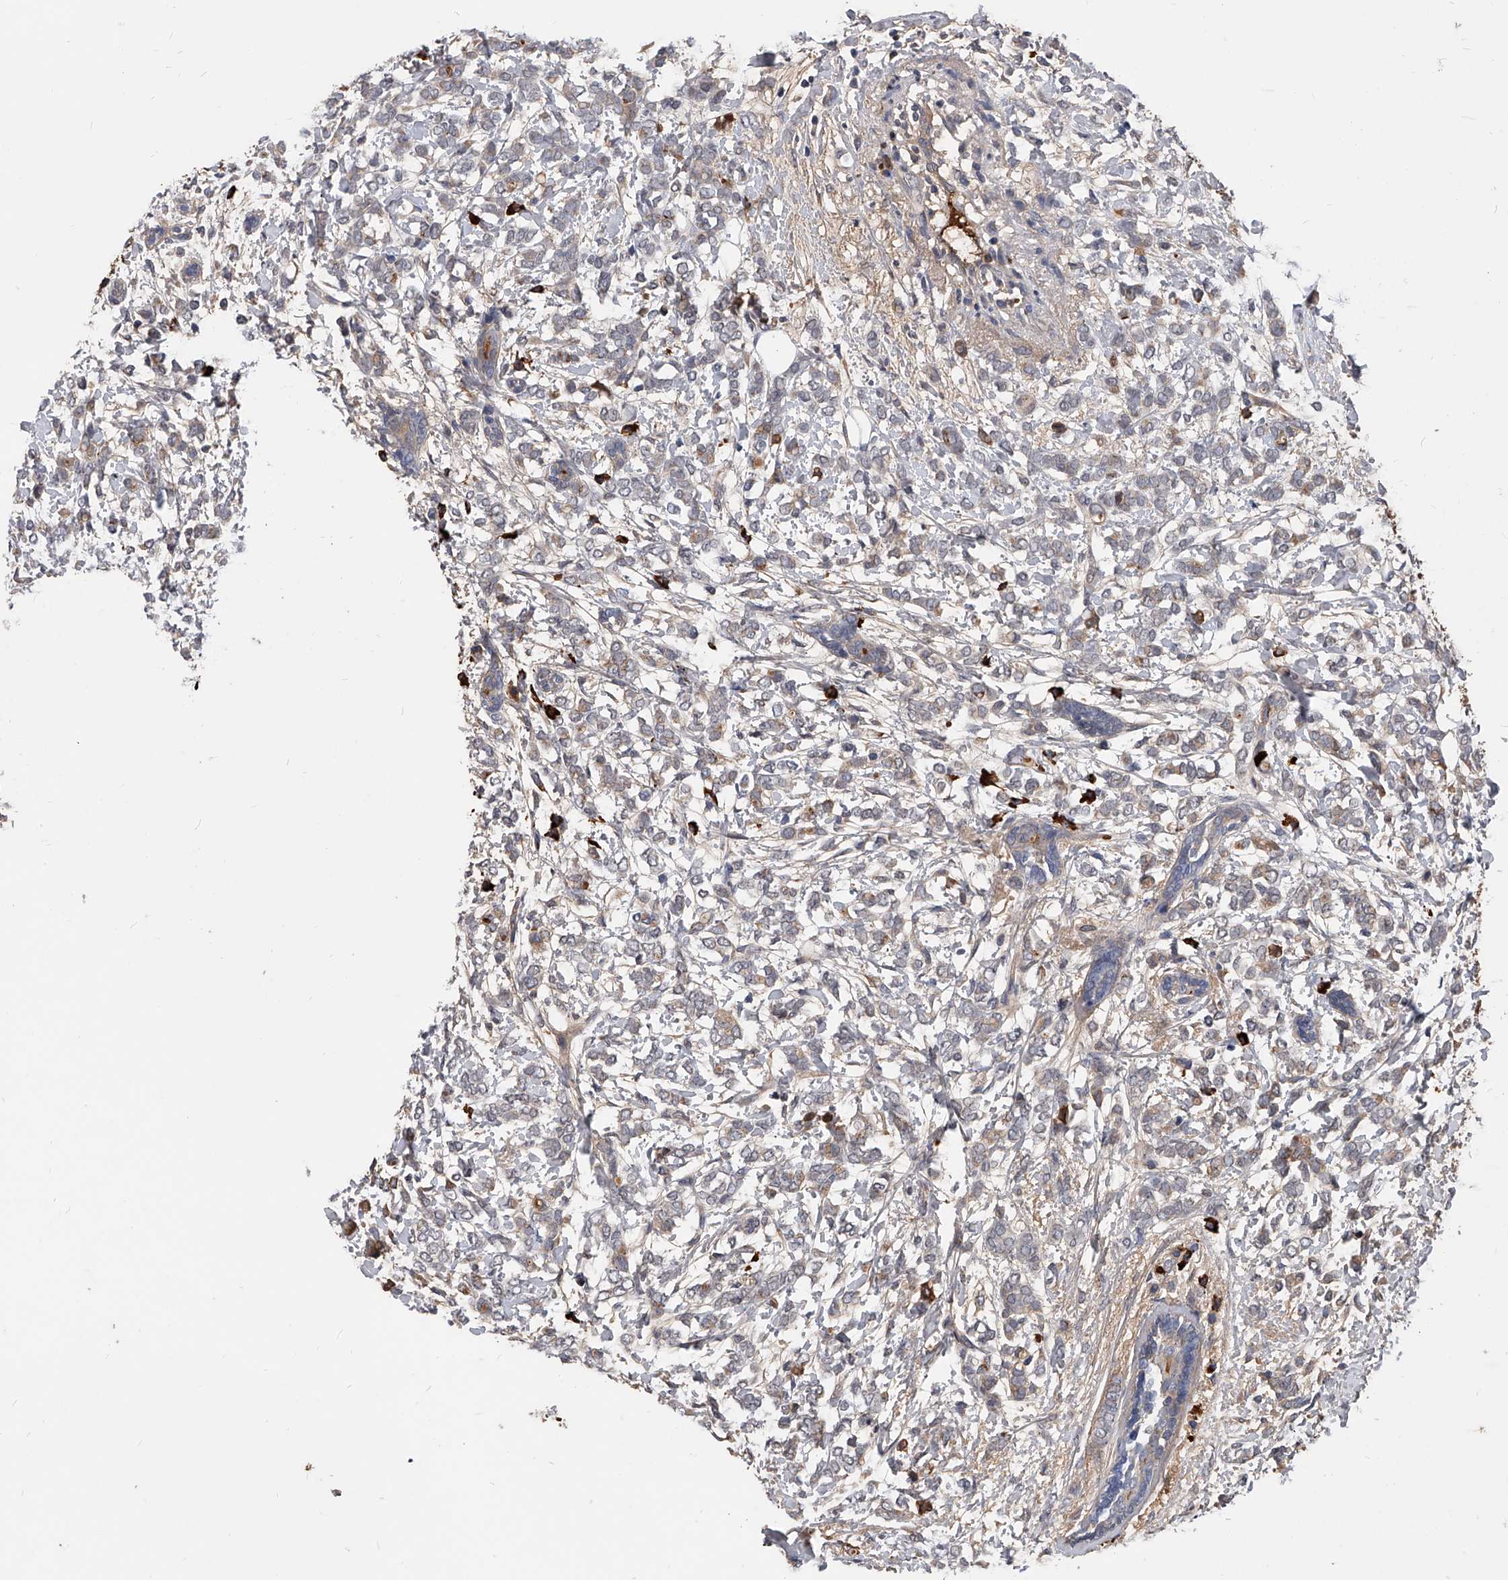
{"staining": {"intensity": "moderate", "quantity": "<25%", "location": "cytoplasmic/membranous"}, "tissue": "breast cancer", "cell_type": "Tumor cells", "image_type": "cancer", "snomed": [{"axis": "morphology", "description": "Normal tissue, NOS"}, {"axis": "morphology", "description": "Lobular carcinoma"}, {"axis": "topography", "description": "Breast"}], "caption": "Protein staining of breast cancer tissue exhibits moderate cytoplasmic/membranous expression in about <25% of tumor cells.", "gene": "ZNF25", "patient": {"sex": "female", "age": 47}}